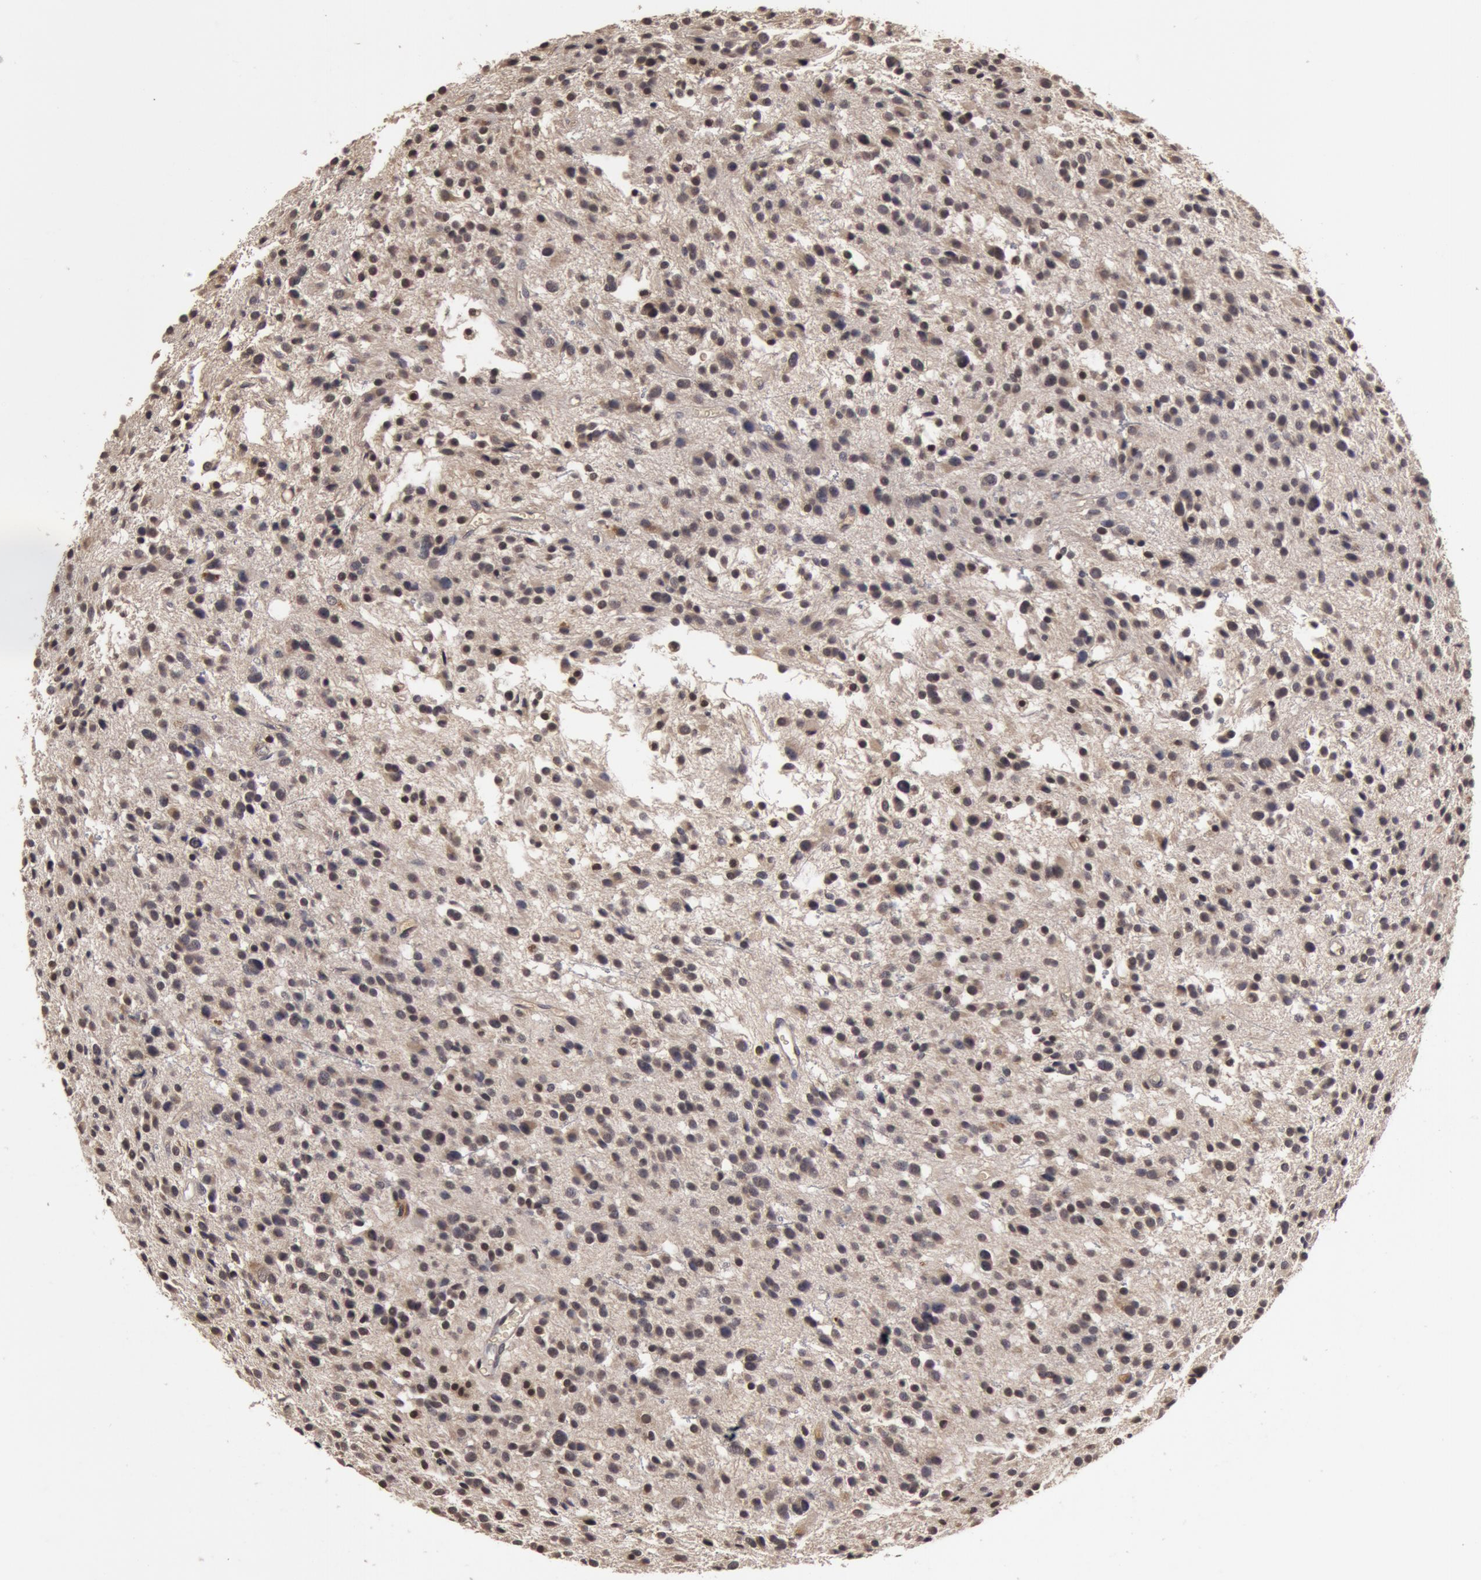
{"staining": {"intensity": "weak", "quantity": ">75%", "location": "cytoplasmic/membranous"}, "tissue": "glioma", "cell_type": "Tumor cells", "image_type": "cancer", "snomed": [{"axis": "morphology", "description": "Glioma, malignant, Low grade"}, {"axis": "topography", "description": "Brain"}], "caption": "Tumor cells demonstrate low levels of weak cytoplasmic/membranous expression in about >75% of cells in glioma. (brown staining indicates protein expression, while blue staining denotes nuclei).", "gene": "BCHE", "patient": {"sex": "female", "age": 36}}